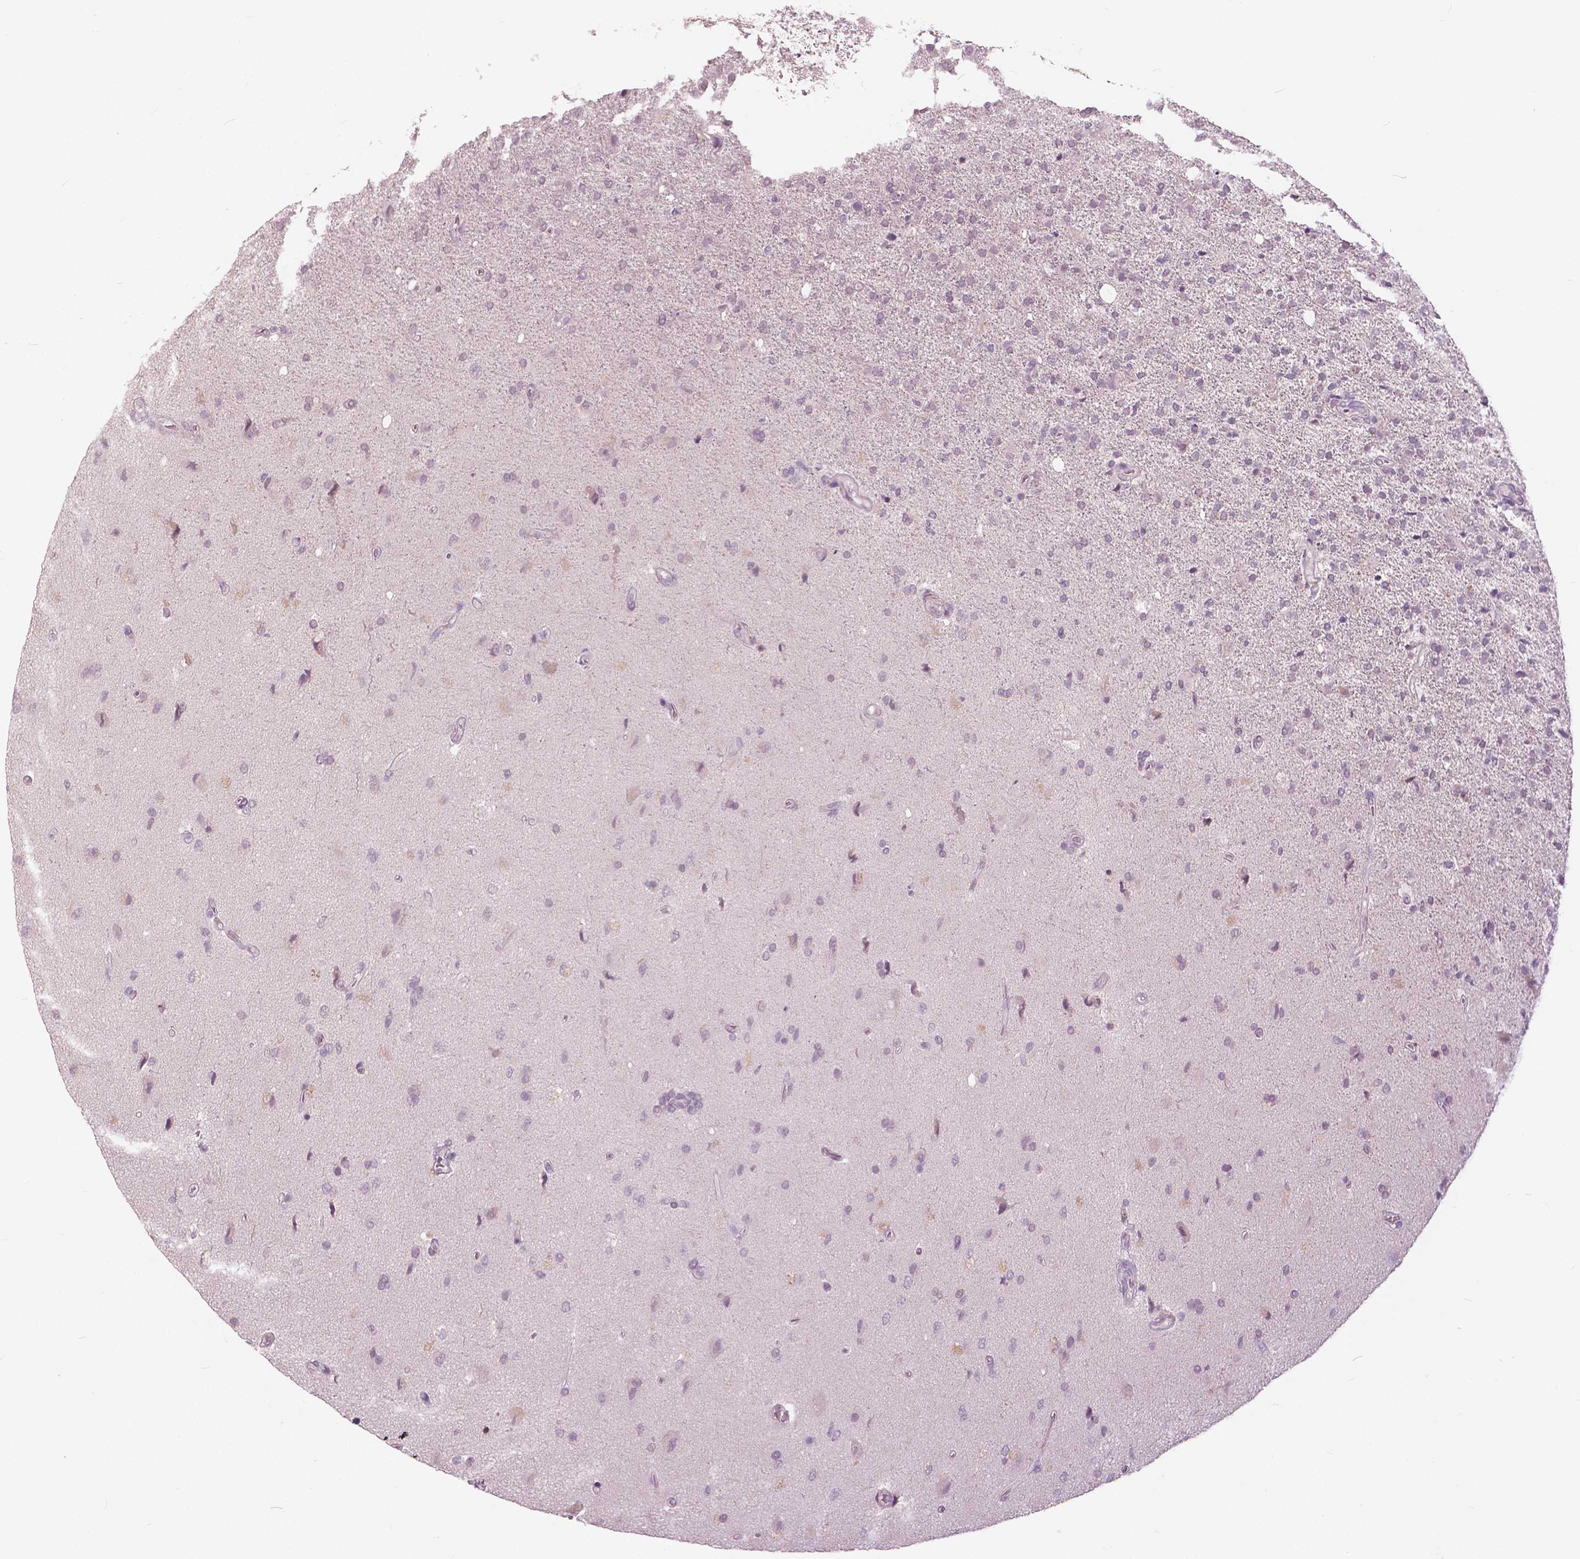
{"staining": {"intensity": "negative", "quantity": "none", "location": "none"}, "tissue": "glioma", "cell_type": "Tumor cells", "image_type": "cancer", "snomed": [{"axis": "morphology", "description": "Glioma, malignant, High grade"}, {"axis": "topography", "description": "Cerebral cortex"}], "caption": "Immunohistochemistry (IHC) of human malignant glioma (high-grade) displays no positivity in tumor cells.", "gene": "NANOG", "patient": {"sex": "male", "age": 70}}